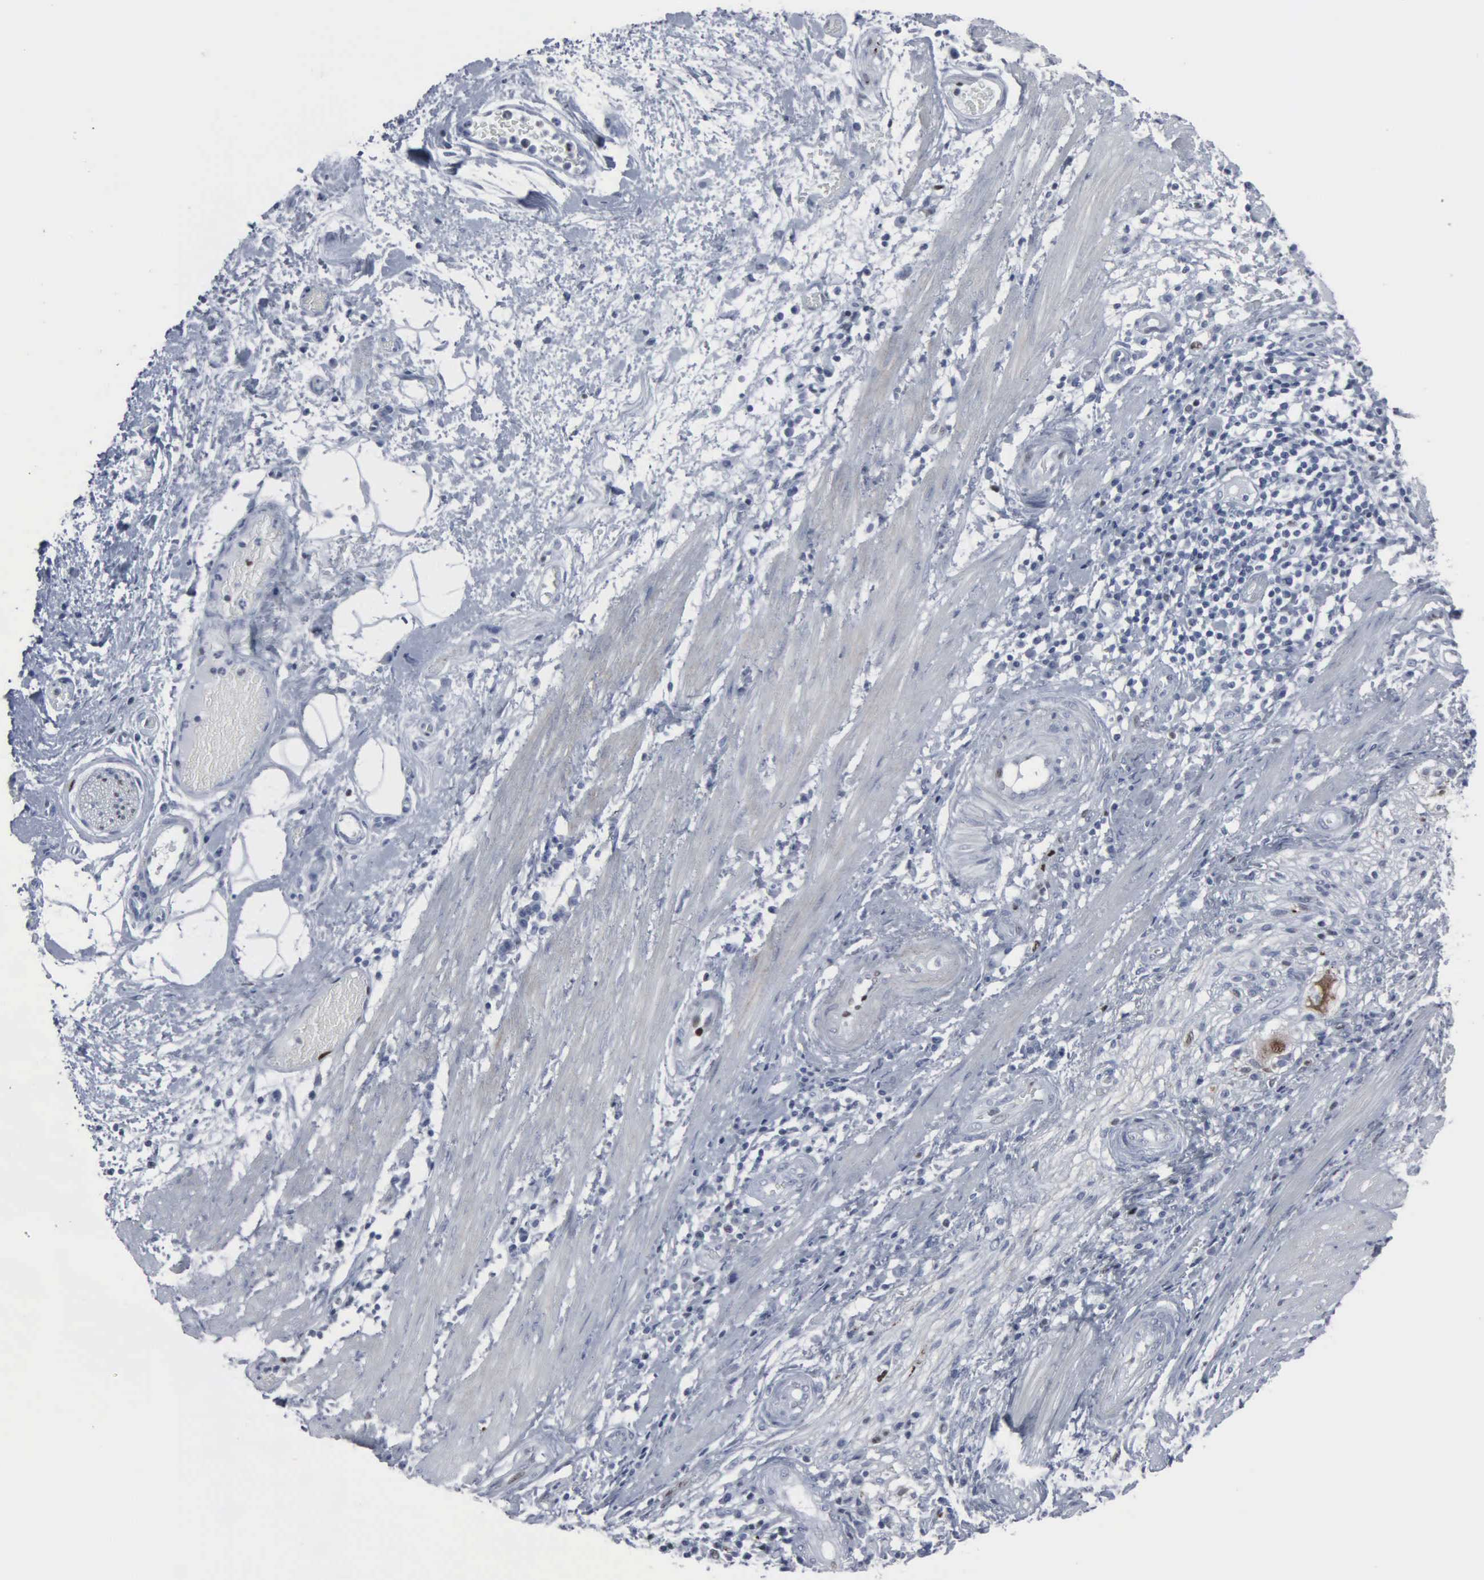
{"staining": {"intensity": "negative", "quantity": "none", "location": "none"}, "tissue": "stomach cancer", "cell_type": "Tumor cells", "image_type": "cancer", "snomed": [{"axis": "morphology", "description": "Adenocarcinoma, NOS"}, {"axis": "topography", "description": "Stomach, lower"}], "caption": "This is a micrograph of IHC staining of stomach cancer (adenocarcinoma), which shows no expression in tumor cells.", "gene": "CCND3", "patient": {"sex": "female", "age": 86}}